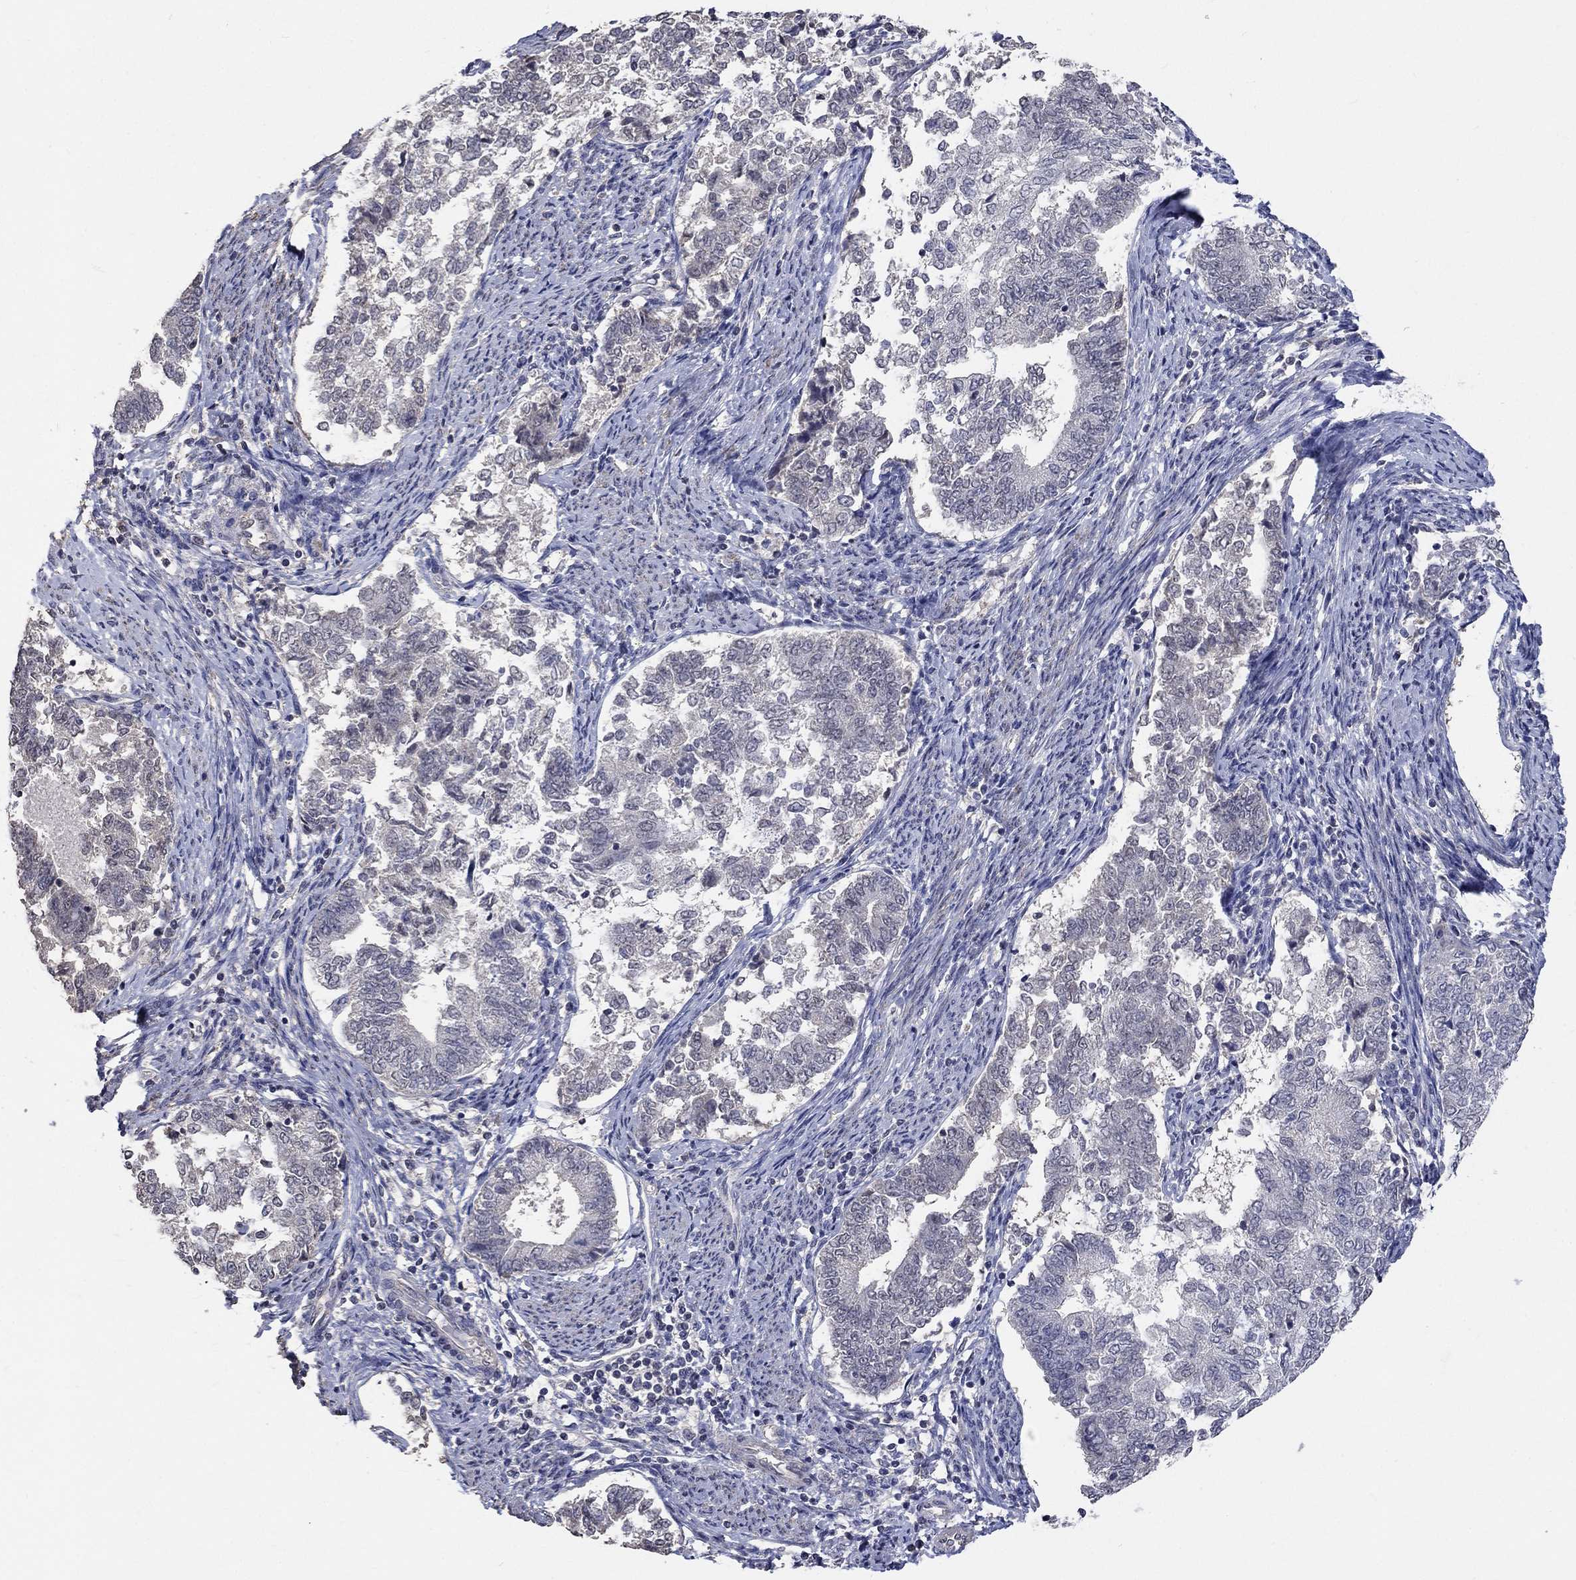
{"staining": {"intensity": "negative", "quantity": "none", "location": "none"}, "tissue": "endometrial cancer", "cell_type": "Tumor cells", "image_type": "cancer", "snomed": [{"axis": "morphology", "description": "Adenocarcinoma, NOS"}, {"axis": "topography", "description": "Endometrium"}], "caption": "Immunohistochemistry (IHC) micrograph of human endometrial adenocarcinoma stained for a protein (brown), which demonstrates no staining in tumor cells. (Brightfield microscopy of DAB IHC at high magnification).", "gene": "ZBTB18", "patient": {"sex": "female", "age": 65}}